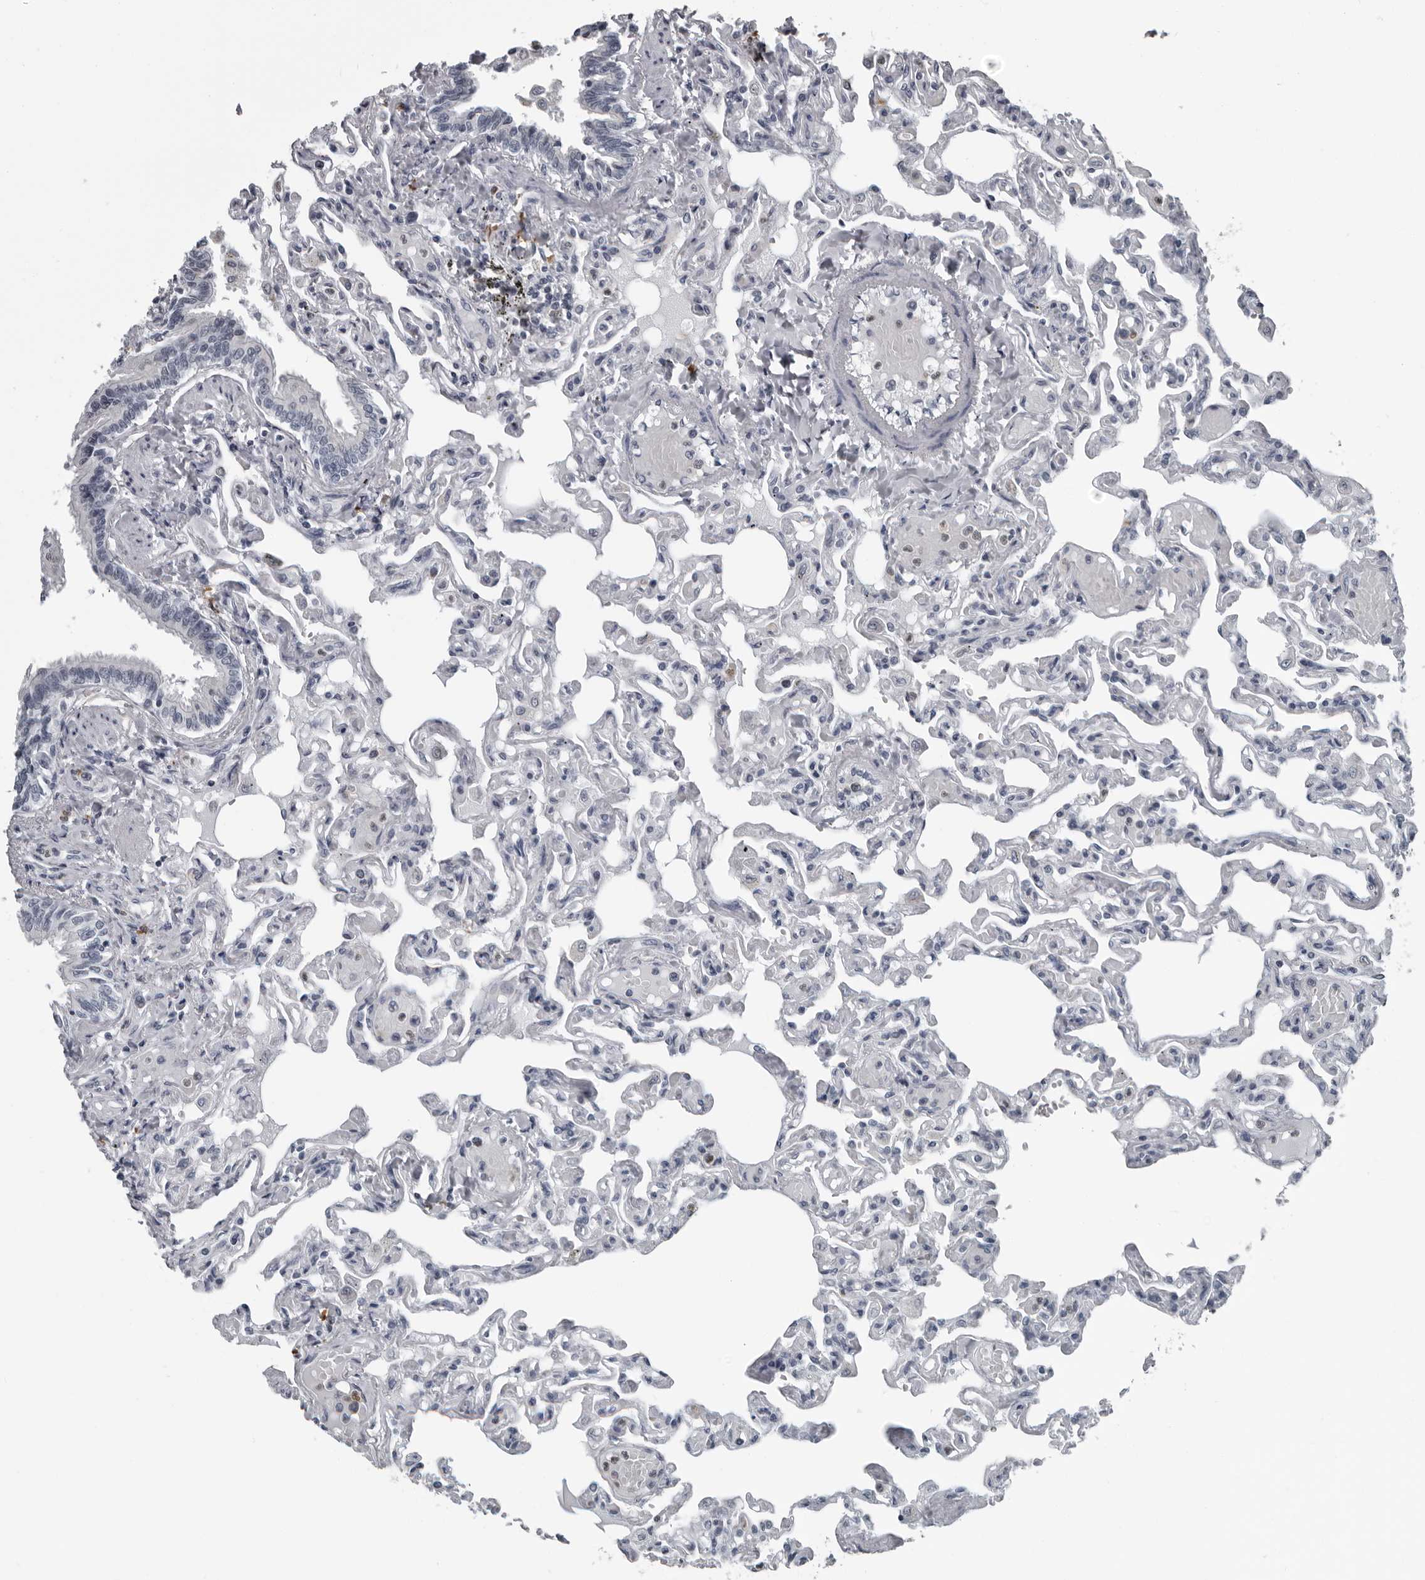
{"staining": {"intensity": "negative", "quantity": "none", "location": "none"}, "tissue": "lung", "cell_type": "Alveolar cells", "image_type": "normal", "snomed": [{"axis": "morphology", "description": "Normal tissue, NOS"}, {"axis": "topography", "description": "Lung"}], "caption": "Immunohistochemistry (IHC) histopathology image of benign lung: human lung stained with DAB (3,3'-diaminobenzidine) displays no significant protein expression in alveolar cells. (DAB (3,3'-diaminobenzidine) IHC, high magnification).", "gene": "RTCA", "patient": {"sex": "male", "age": 21}}